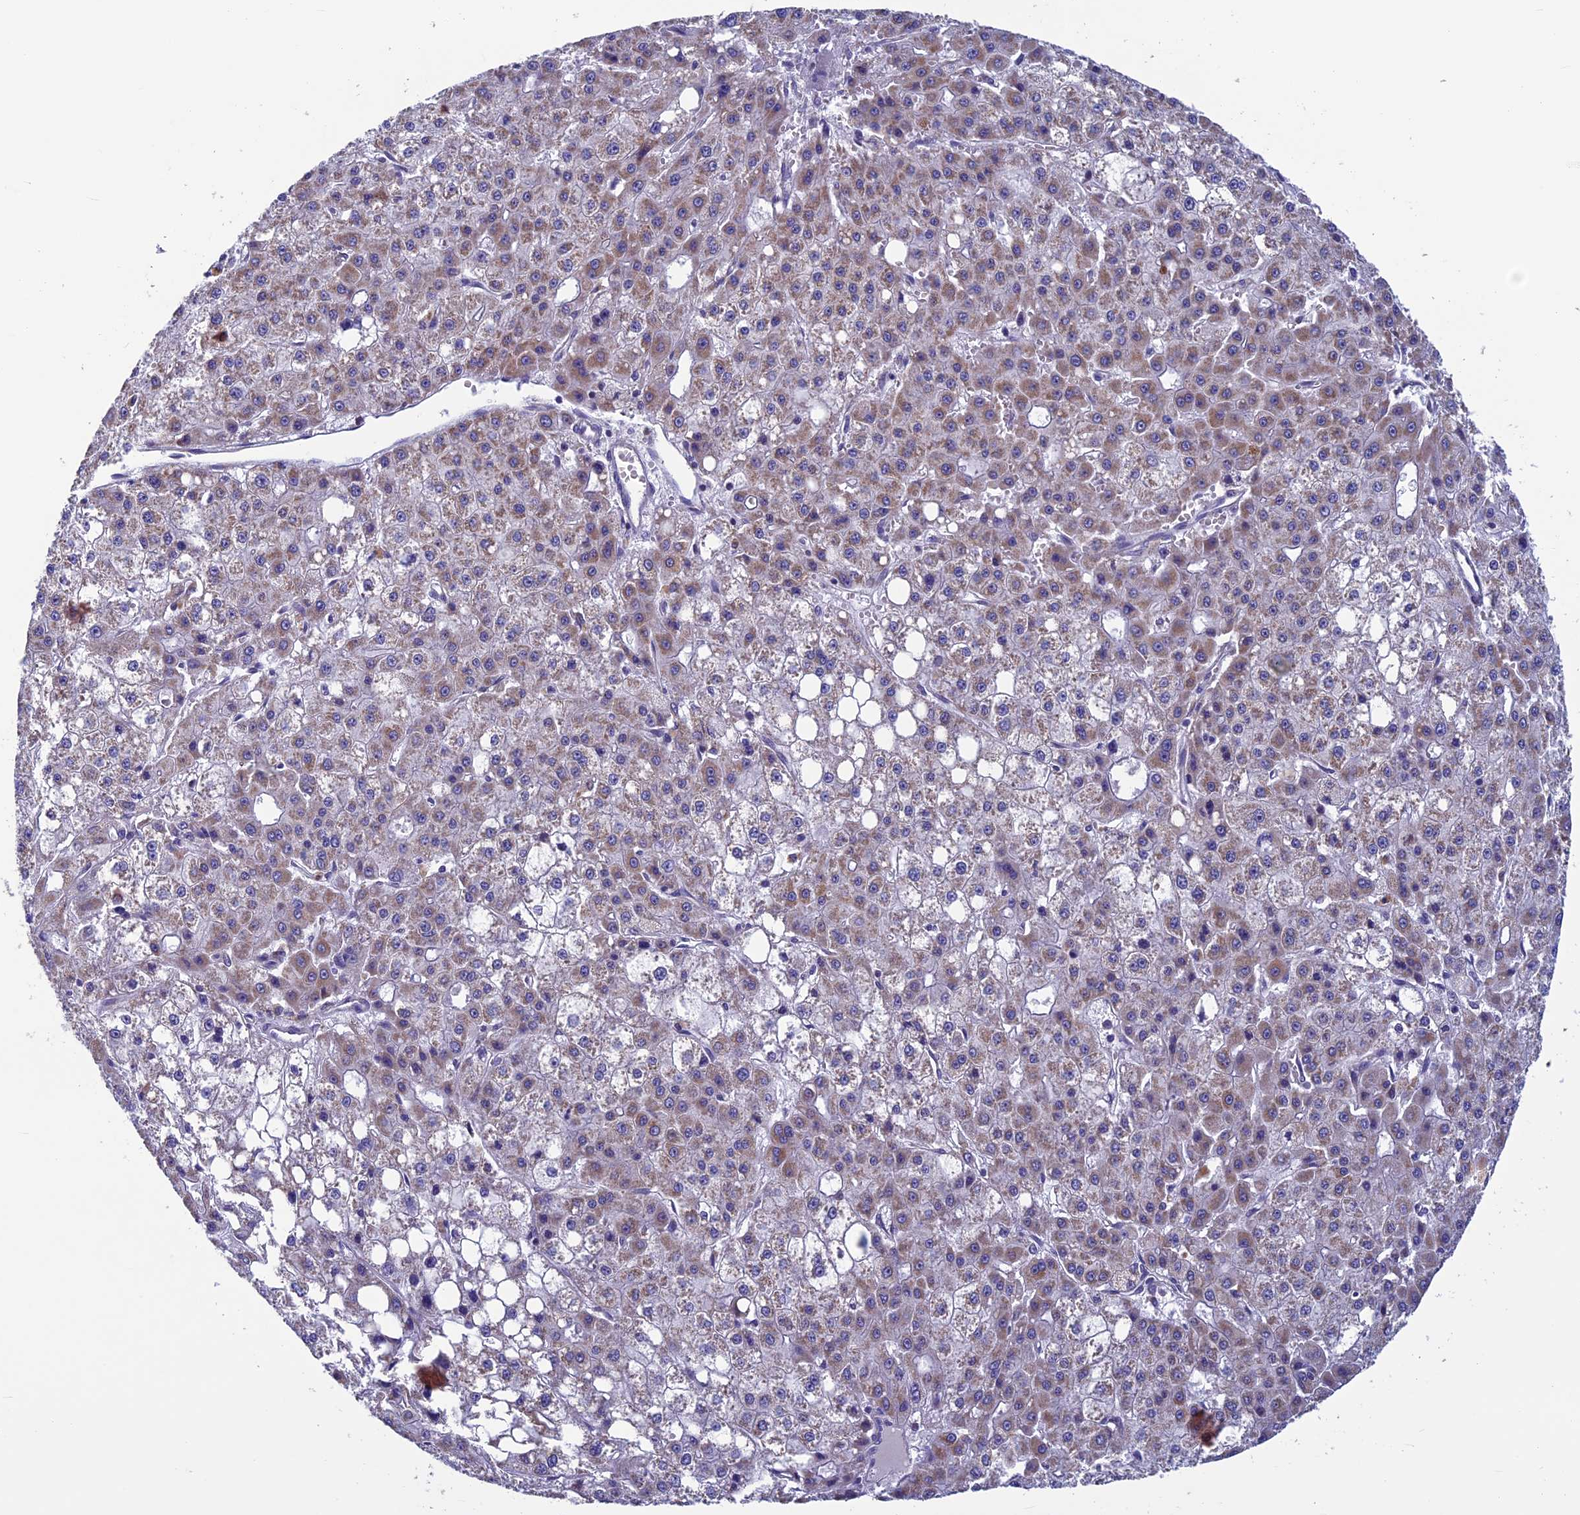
{"staining": {"intensity": "weak", "quantity": "25%-75%", "location": "cytoplasmic/membranous"}, "tissue": "liver cancer", "cell_type": "Tumor cells", "image_type": "cancer", "snomed": [{"axis": "morphology", "description": "Carcinoma, Hepatocellular, NOS"}, {"axis": "topography", "description": "Liver"}], "caption": "Hepatocellular carcinoma (liver) was stained to show a protein in brown. There is low levels of weak cytoplasmic/membranous positivity in approximately 25%-75% of tumor cells.", "gene": "MFSD12", "patient": {"sex": "male", "age": 47}}